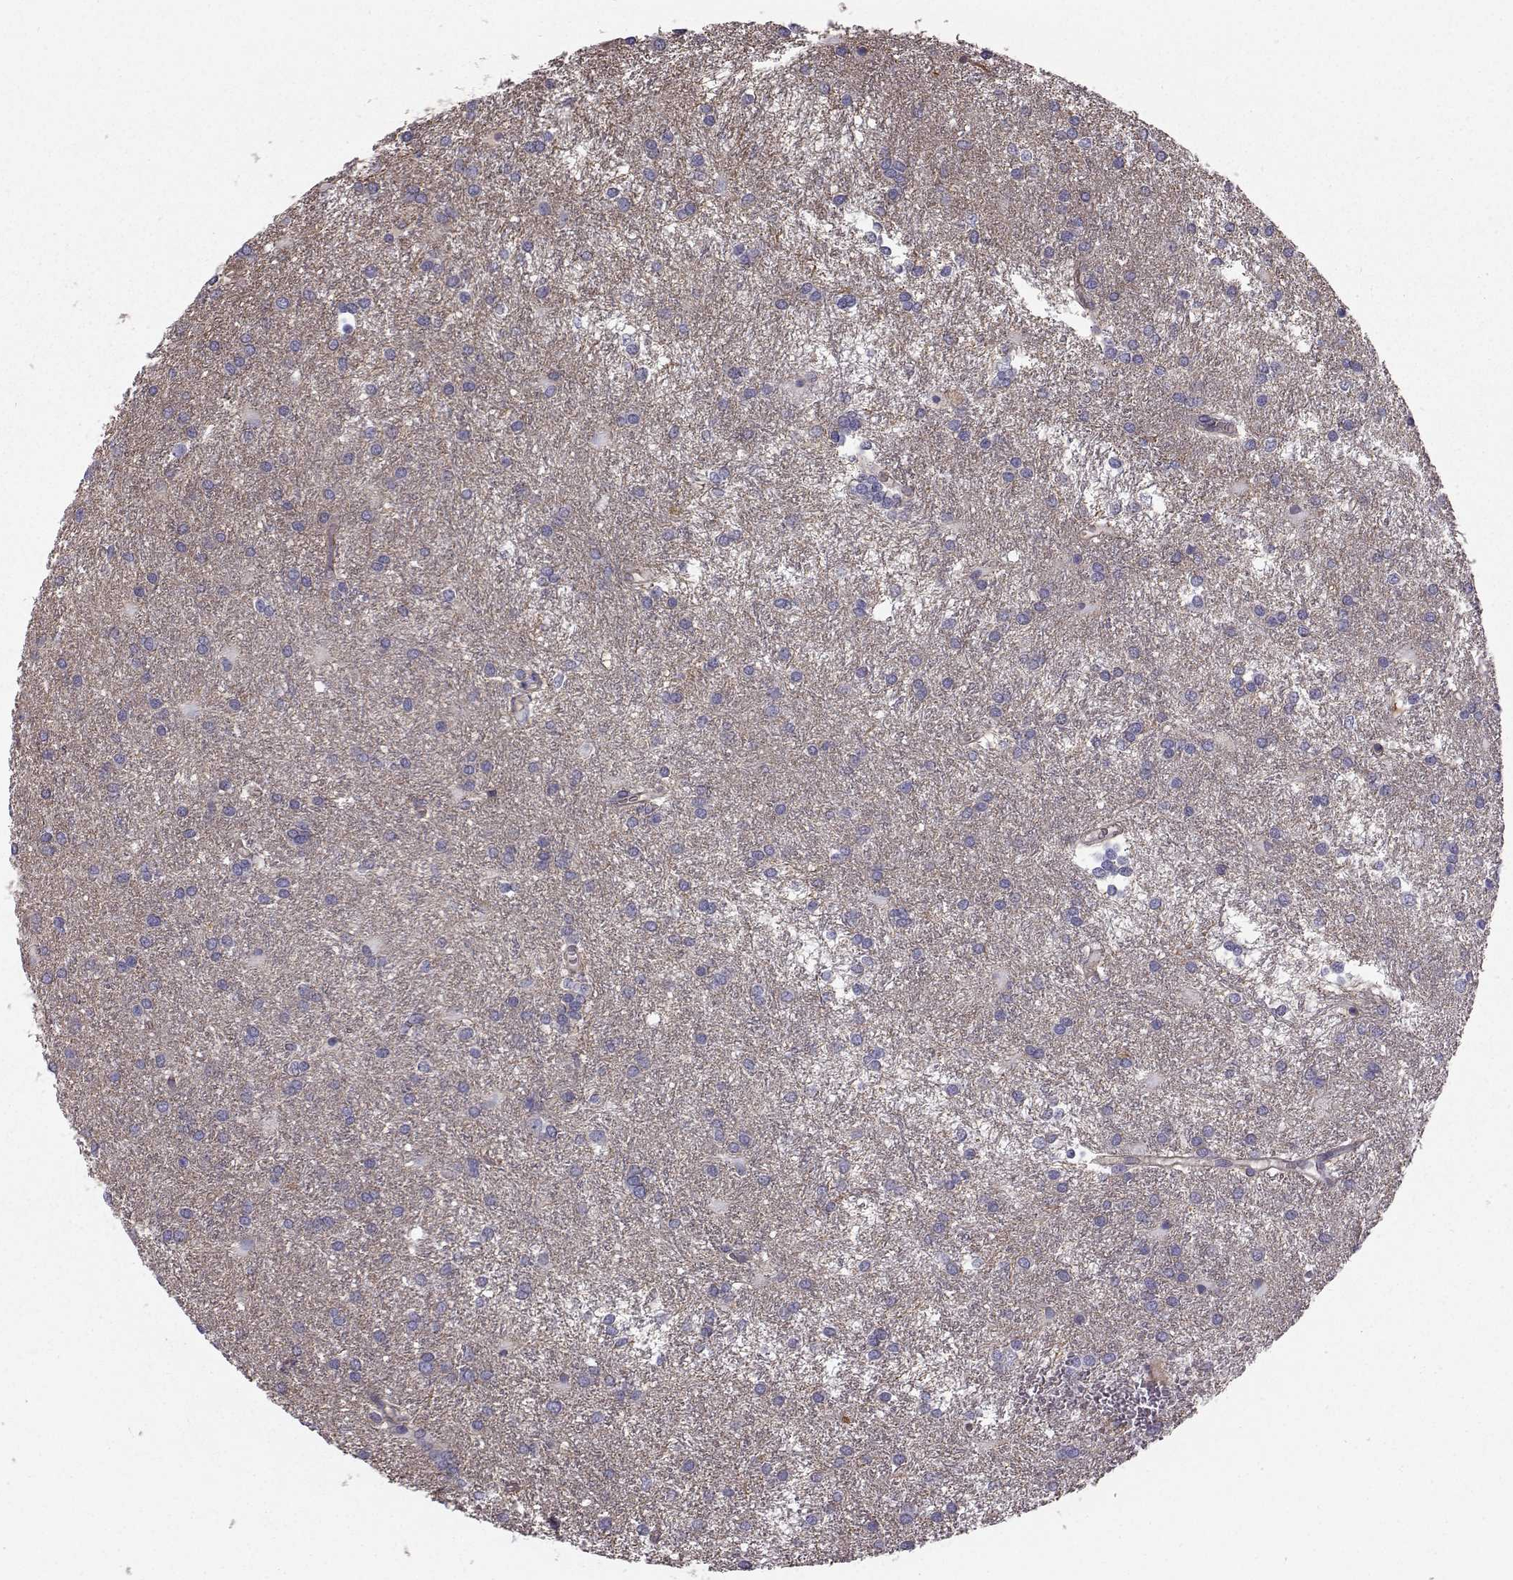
{"staining": {"intensity": "negative", "quantity": "none", "location": "none"}, "tissue": "glioma", "cell_type": "Tumor cells", "image_type": "cancer", "snomed": [{"axis": "morphology", "description": "Glioma, malignant, Low grade"}, {"axis": "topography", "description": "Brain"}], "caption": "Low-grade glioma (malignant) was stained to show a protein in brown. There is no significant expression in tumor cells.", "gene": "QPCT", "patient": {"sex": "female", "age": 32}}